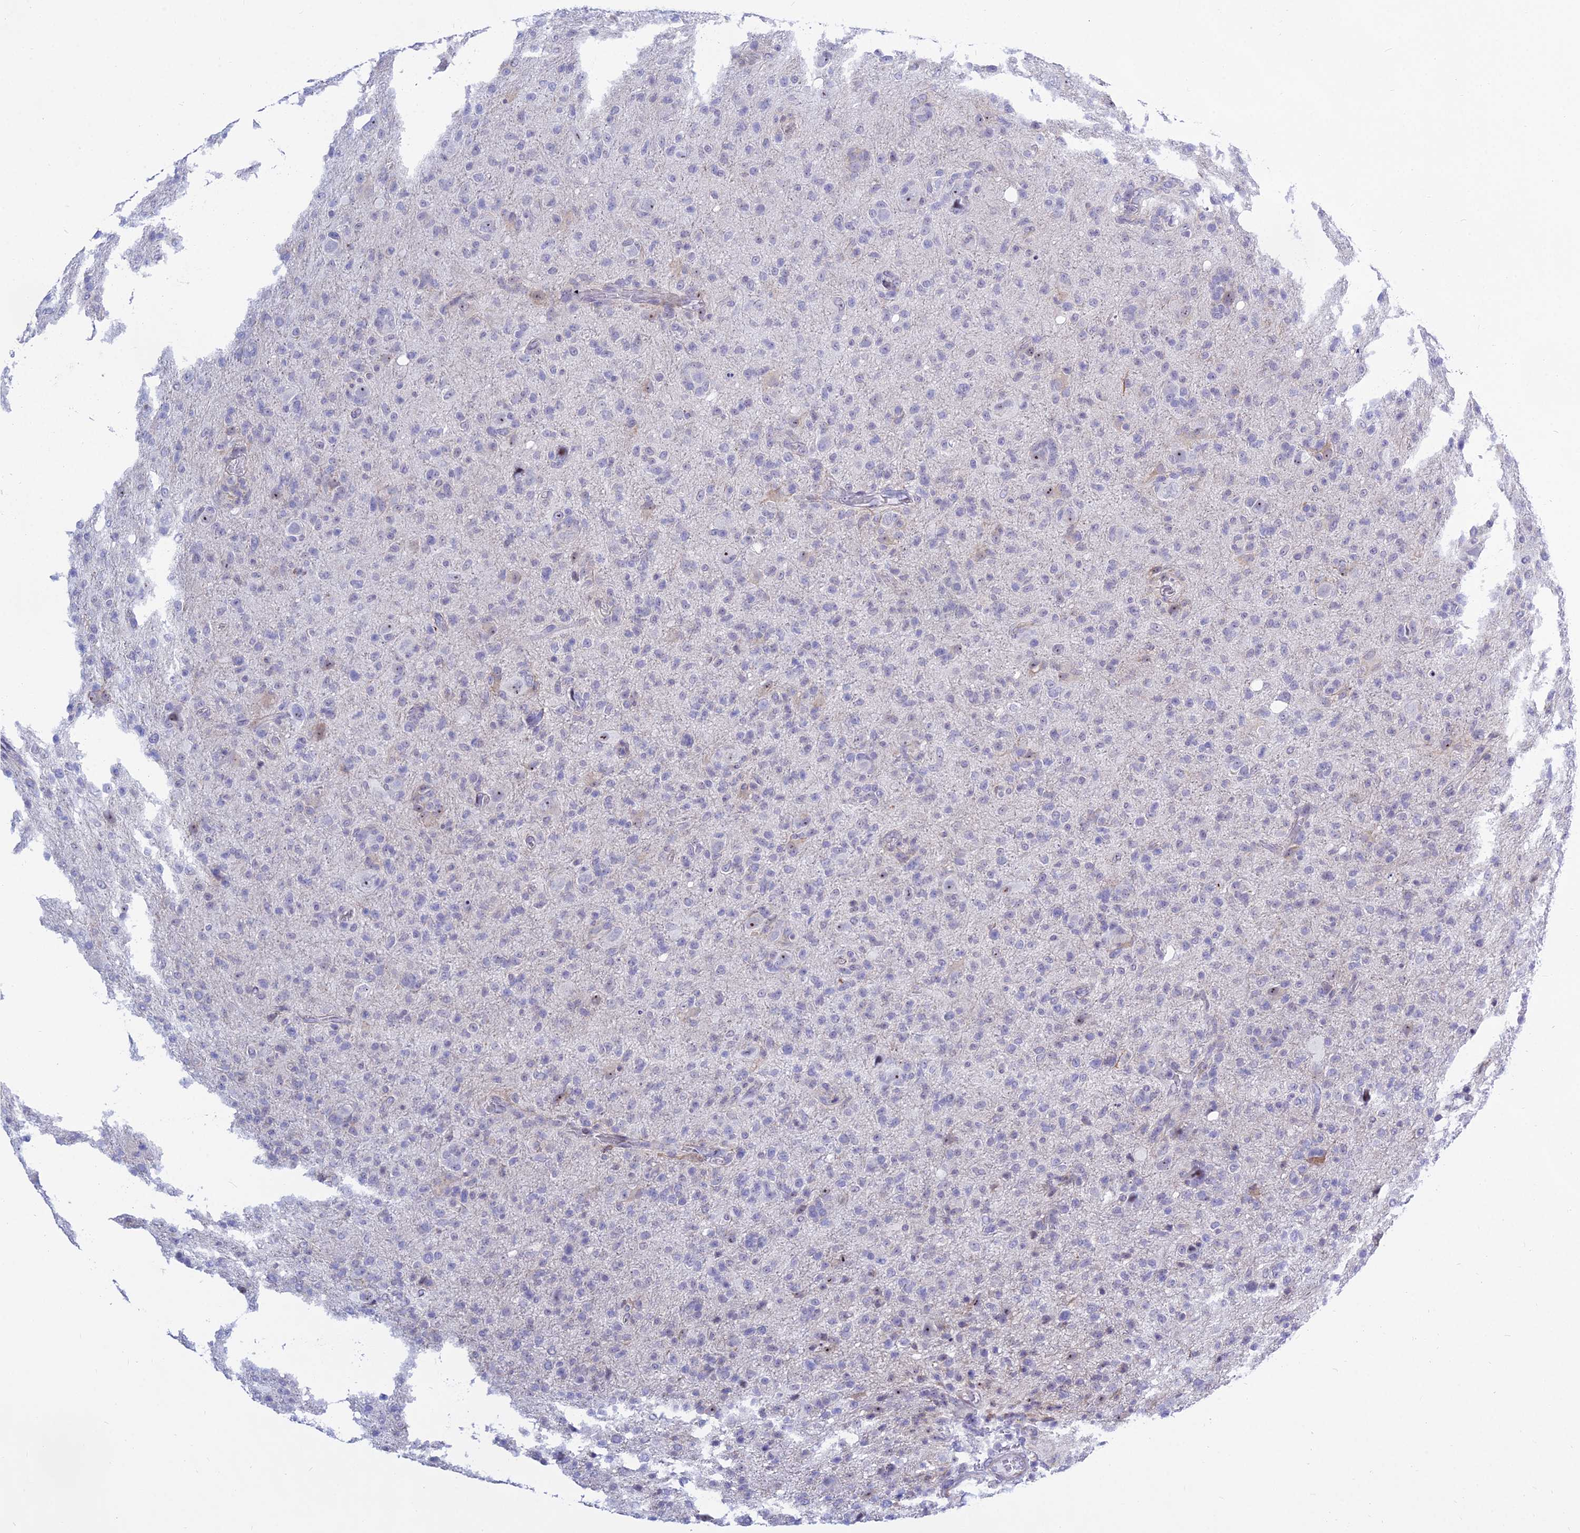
{"staining": {"intensity": "negative", "quantity": "none", "location": "none"}, "tissue": "glioma", "cell_type": "Tumor cells", "image_type": "cancer", "snomed": [{"axis": "morphology", "description": "Glioma, malignant, High grade"}, {"axis": "topography", "description": "Brain"}], "caption": "A photomicrograph of human malignant glioma (high-grade) is negative for staining in tumor cells.", "gene": "KRR1", "patient": {"sex": "female", "age": 57}}